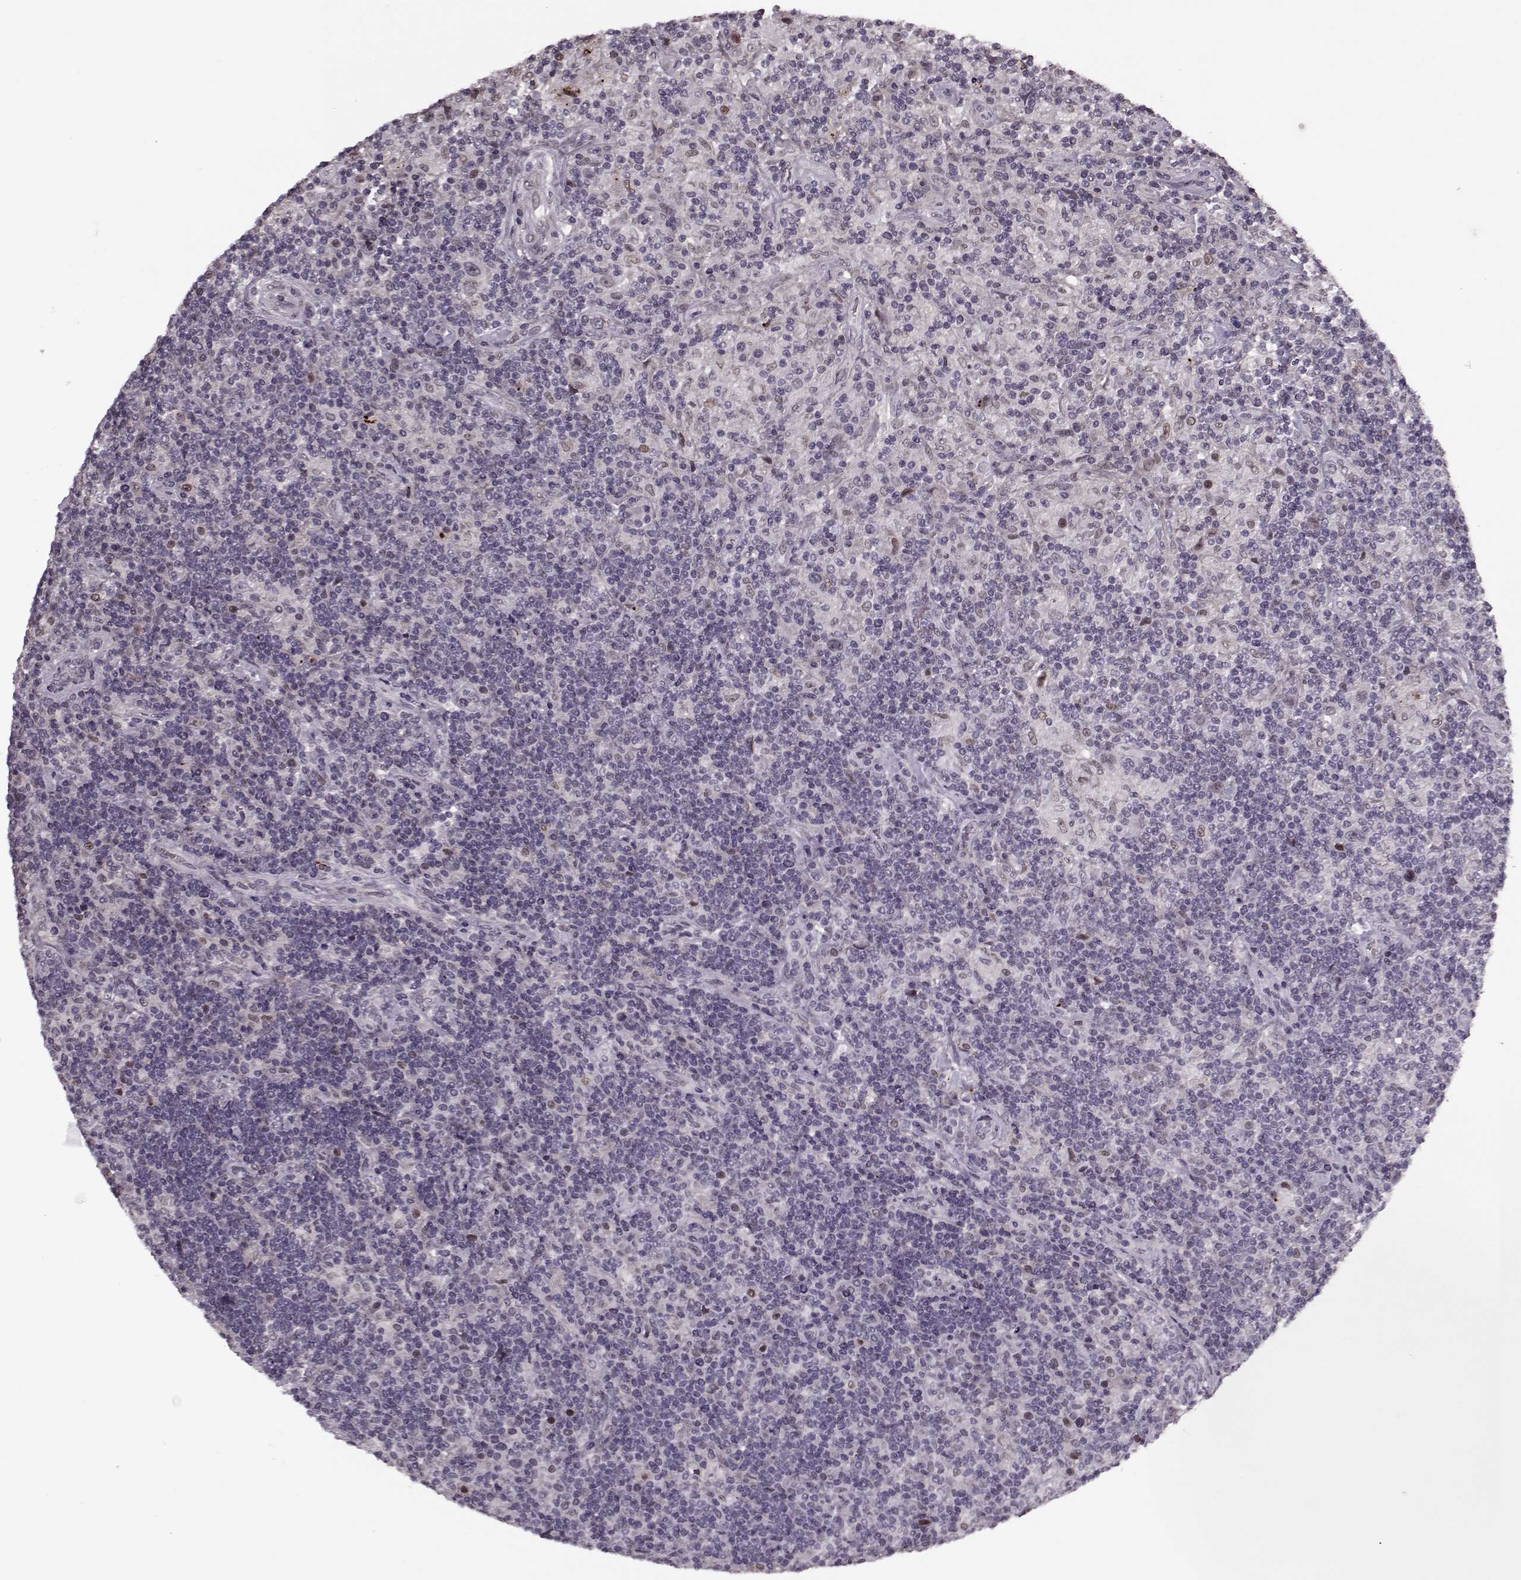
{"staining": {"intensity": "negative", "quantity": "none", "location": "none"}, "tissue": "lymphoma", "cell_type": "Tumor cells", "image_type": "cancer", "snomed": [{"axis": "morphology", "description": "Hodgkin's disease, NOS"}, {"axis": "topography", "description": "Lymph node"}], "caption": "Immunohistochemistry of human lymphoma displays no staining in tumor cells.", "gene": "DNAI3", "patient": {"sex": "male", "age": 70}}